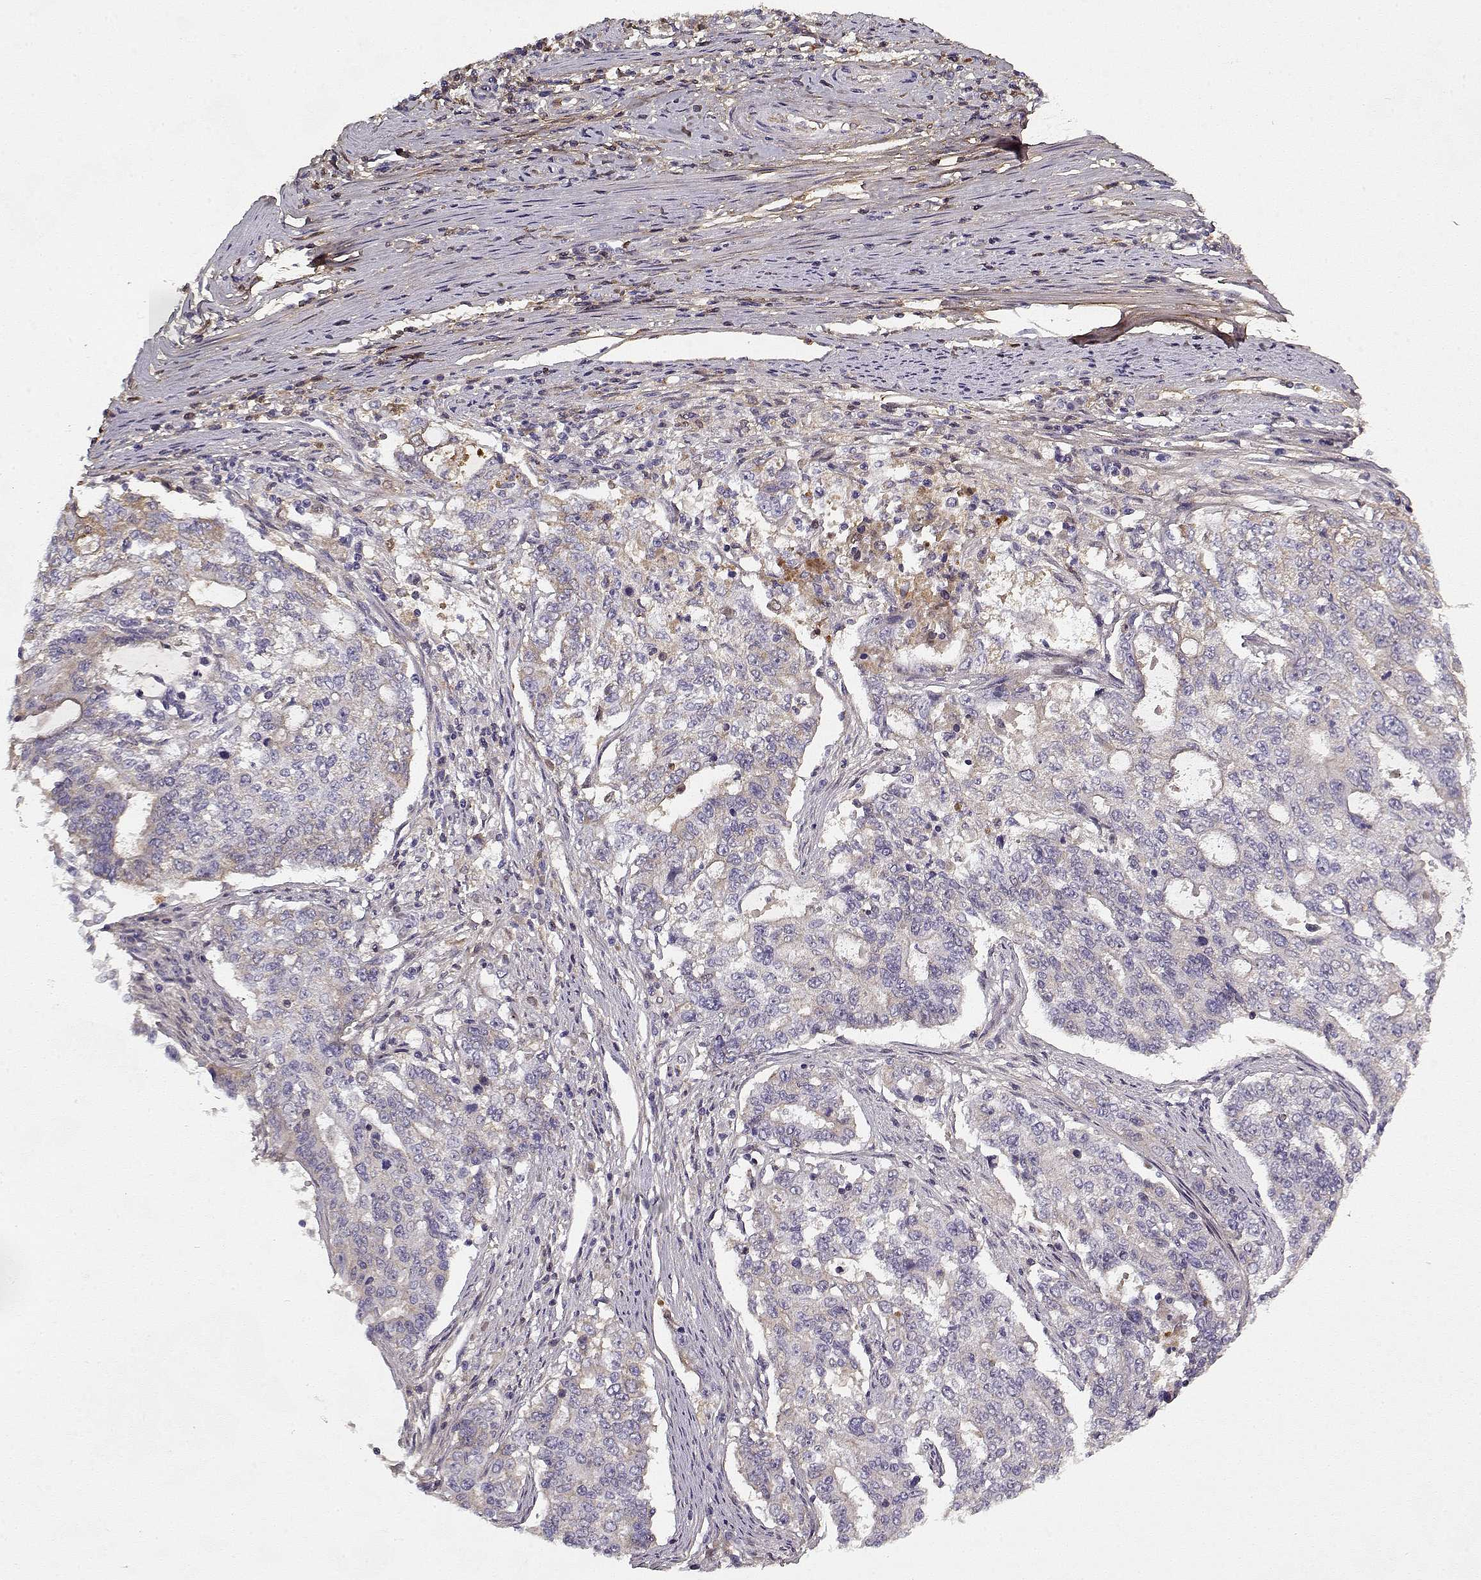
{"staining": {"intensity": "negative", "quantity": "none", "location": "none"}, "tissue": "endometrial cancer", "cell_type": "Tumor cells", "image_type": "cancer", "snomed": [{"axis": "morphology", "description": "Adenocarcinoma, NOS"}, {"axis": "topography", "description": "Uterus"}], "caption": "High magnification brightfield microscopy of endometrial adenocarcinoma stained with DAB (3,3'-diaminobenzidine) (brown) and counterstained with hematoxylin (blue): tumor cells show no significant staining.", "gene": "LUM", "patient": {"sex": "female", "age": 59}}